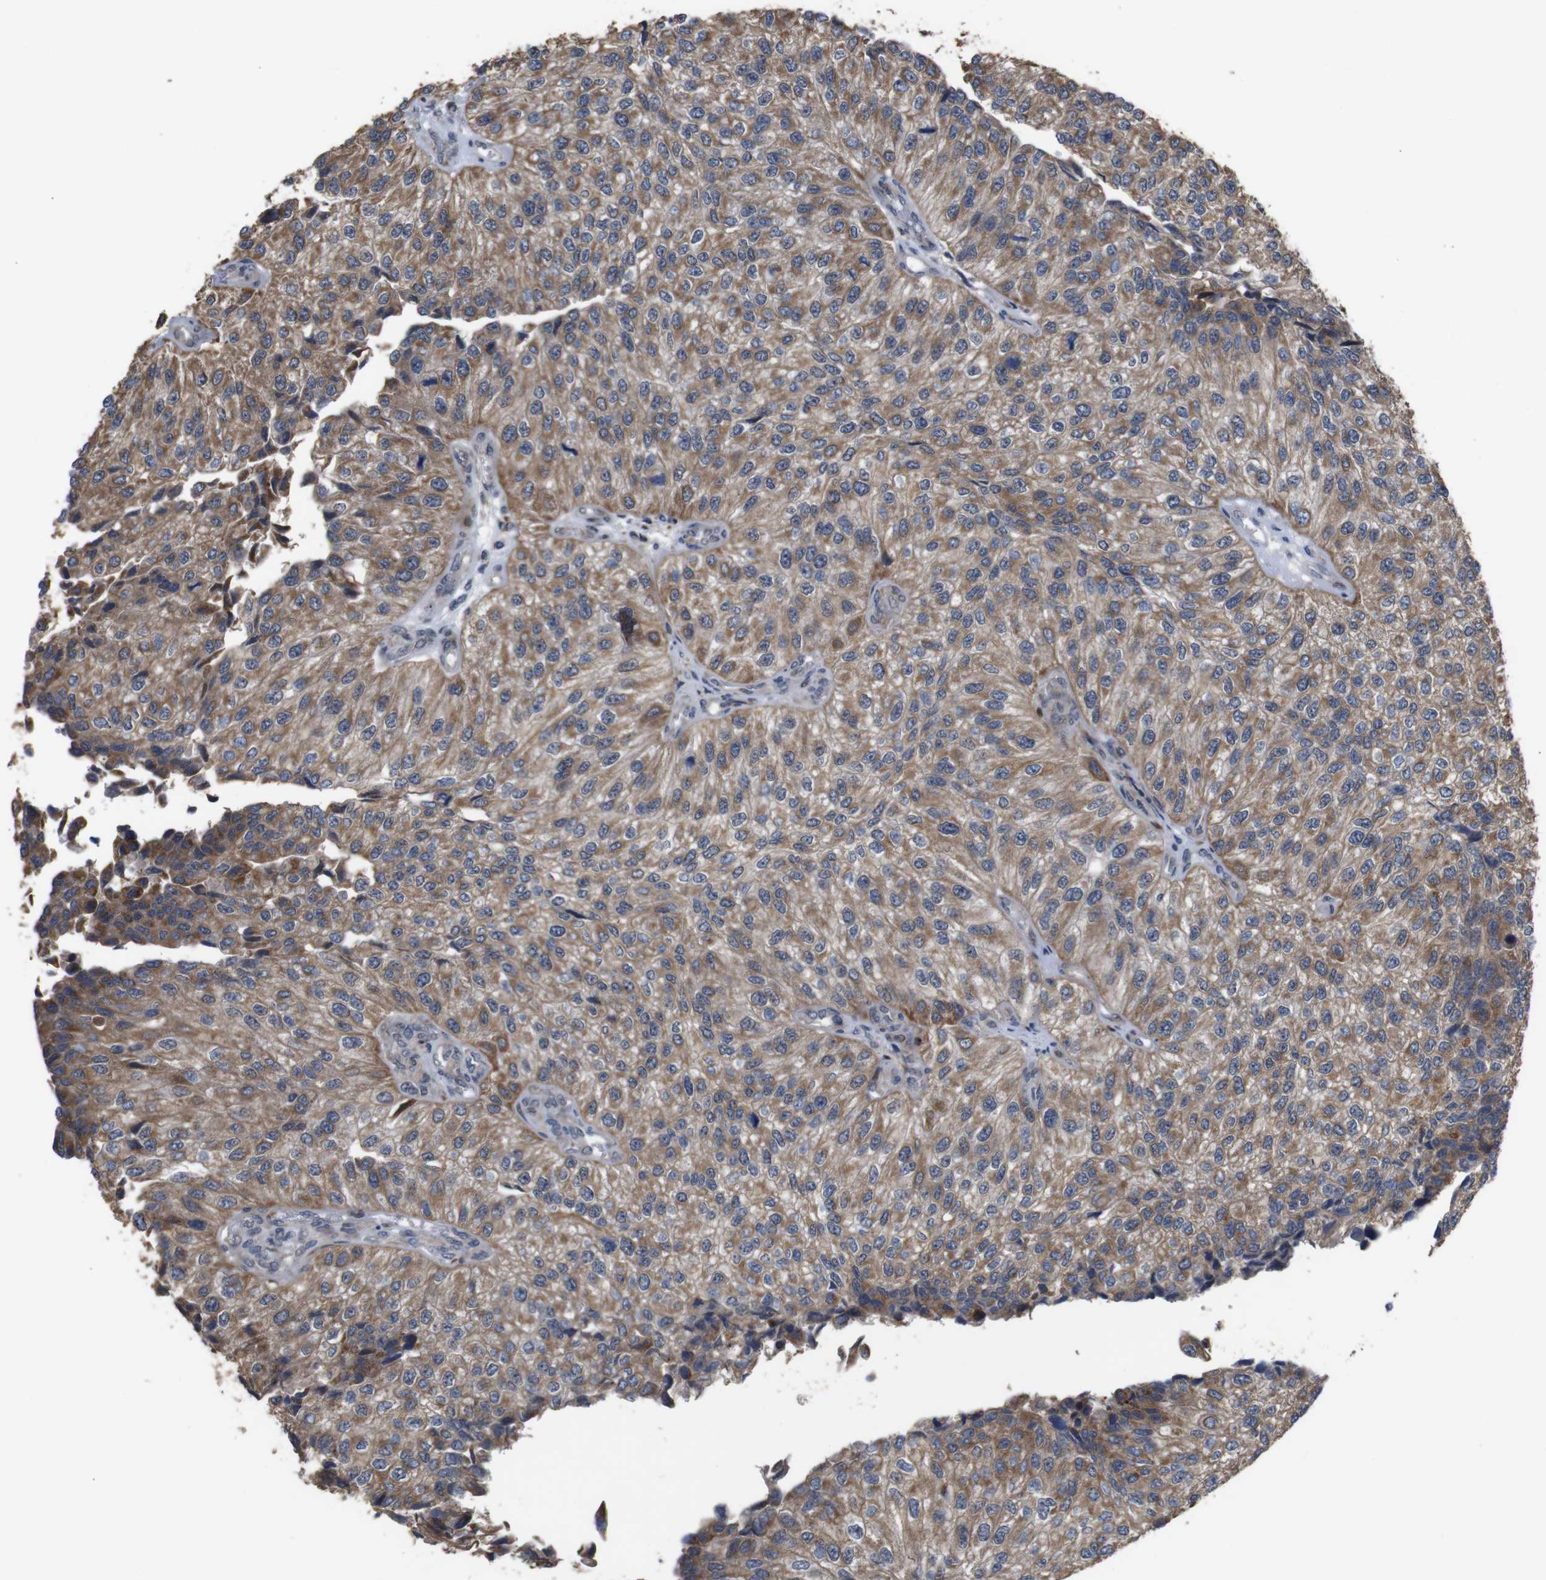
{"staining": {"intensity": "moderate", "quantity": ">75%", "location": "cytoplasmic/membranous"}, "tissue": "urothelial cancer", "cell_type": "Tumor cells", "image_type": "cancer", "snomed": [{"axis": "morphology", "description": "Urothelial carcinoma, High grade"}, {"axis": "topography", "description": "Kidney"}, {"axis": "topography", "description": "Urinary bladder"}], "caption": "IHC histopathology image of neoplastic tissue: urothelial cancer stained using immunohistochemistry (IHC) demonstrates medium levels of moderate protein expression localized specifically in the cytoplasmic/membranous of tumor cells, appearing as a cytoplasmic/membranous brown color.", "gene": "ATP7B", "patient": {"sex": "male", "age": 77}}